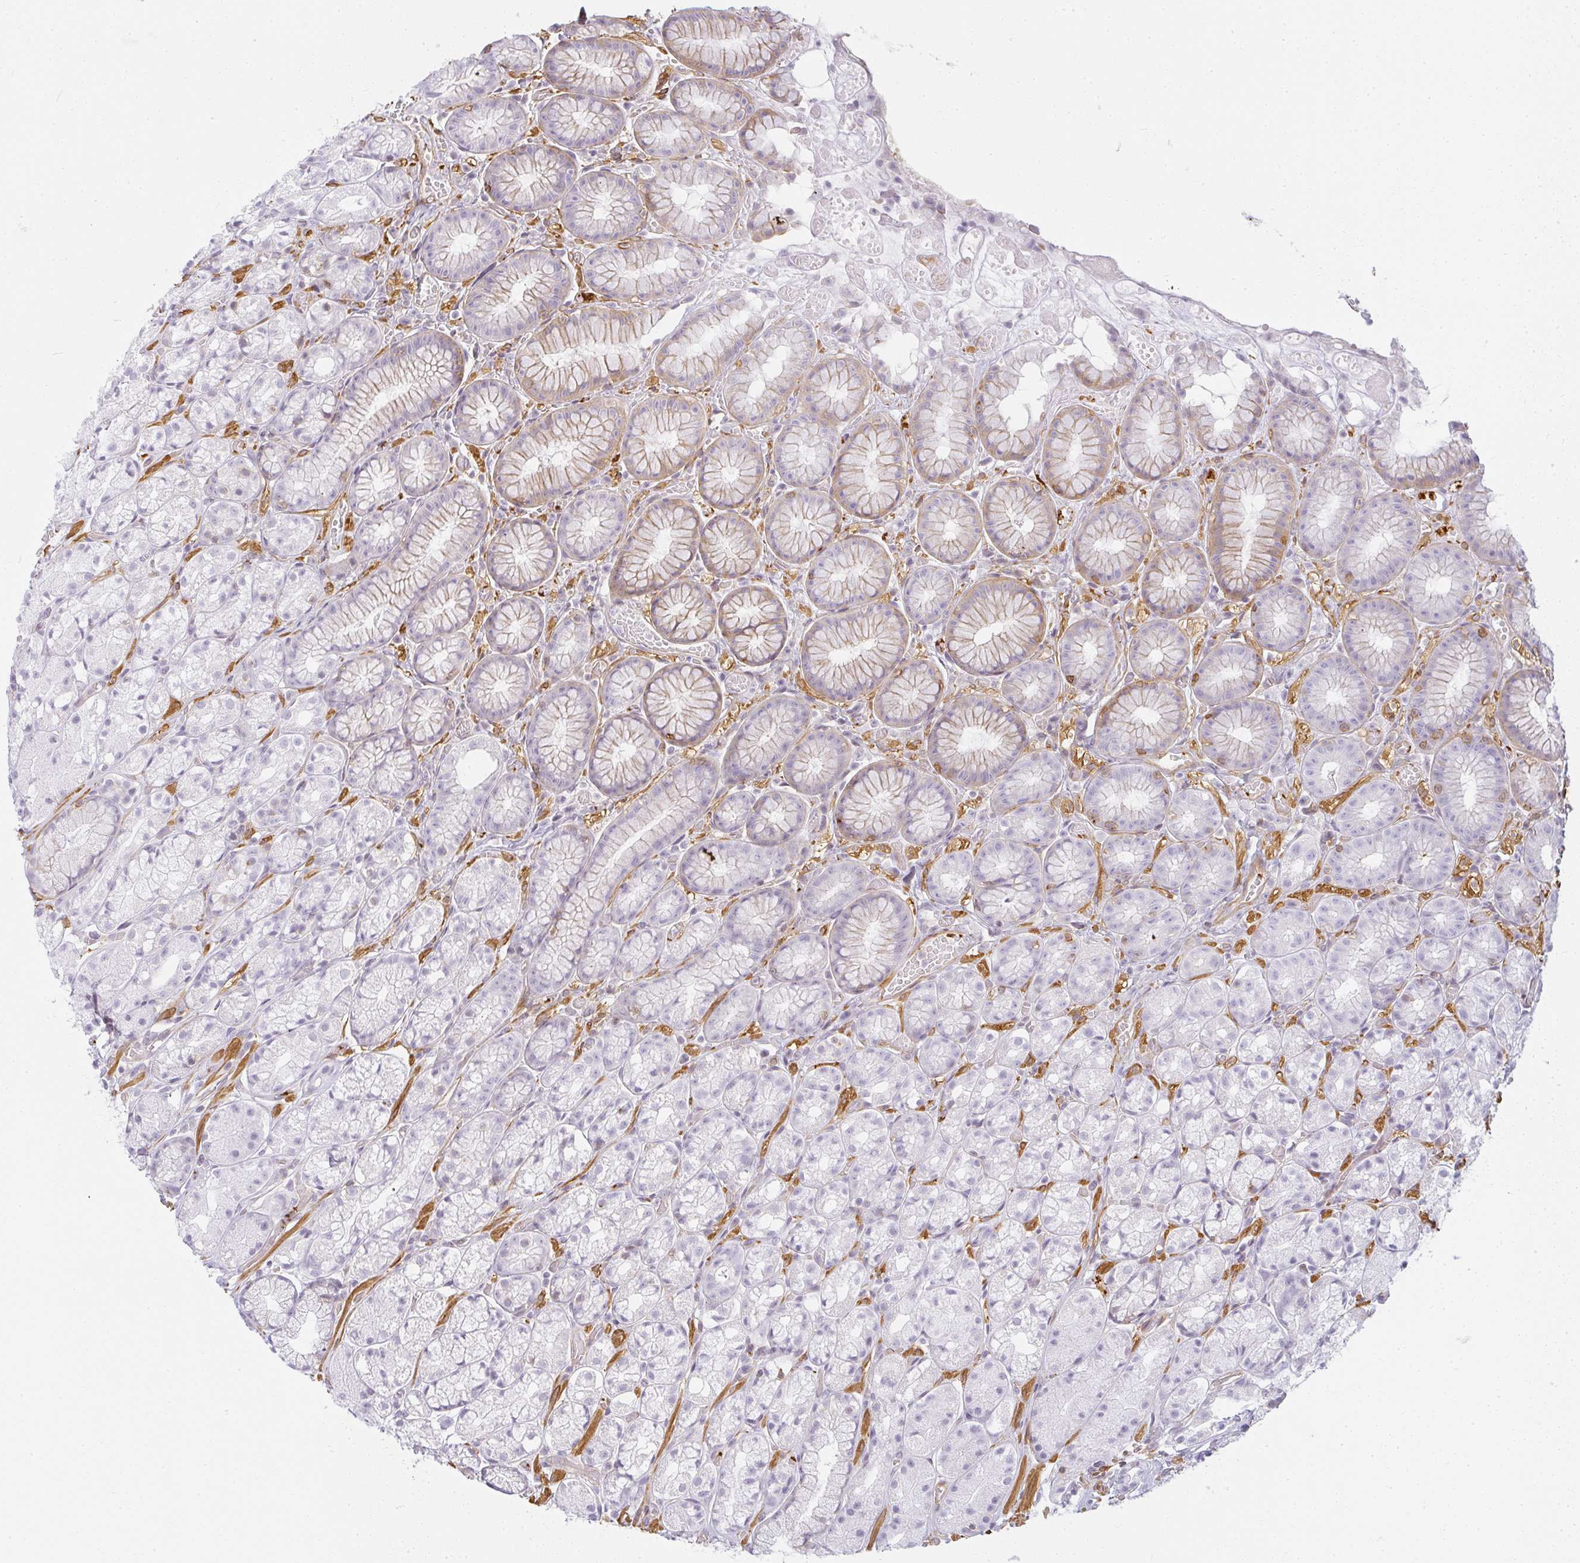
{"staining": {"intensity": "weak", "quantity": "<25%", "location": "cytoplasmic/membranous"}, "tissue": "stomach", "cell_type": "Glandular cells", "image_type": "normal", "snomed": [{"axis": "morphology", "description": "Normal tissue, NOS"}, {"axis": "topography", "description": "Smooth muscle"}, {"axis": "topography", "description": "Stomach"}], "caption": "This histopathology image is of normal stomach stained with immunohistochemistry to label a protein in brown with the nuclei are counter-stained blue. There is no positivity in glandular cells. (DAB immunohistochemistry (IHC), high magnification).", "gene": "SULF1", "patient": {"sex": "male", "age": 70}}